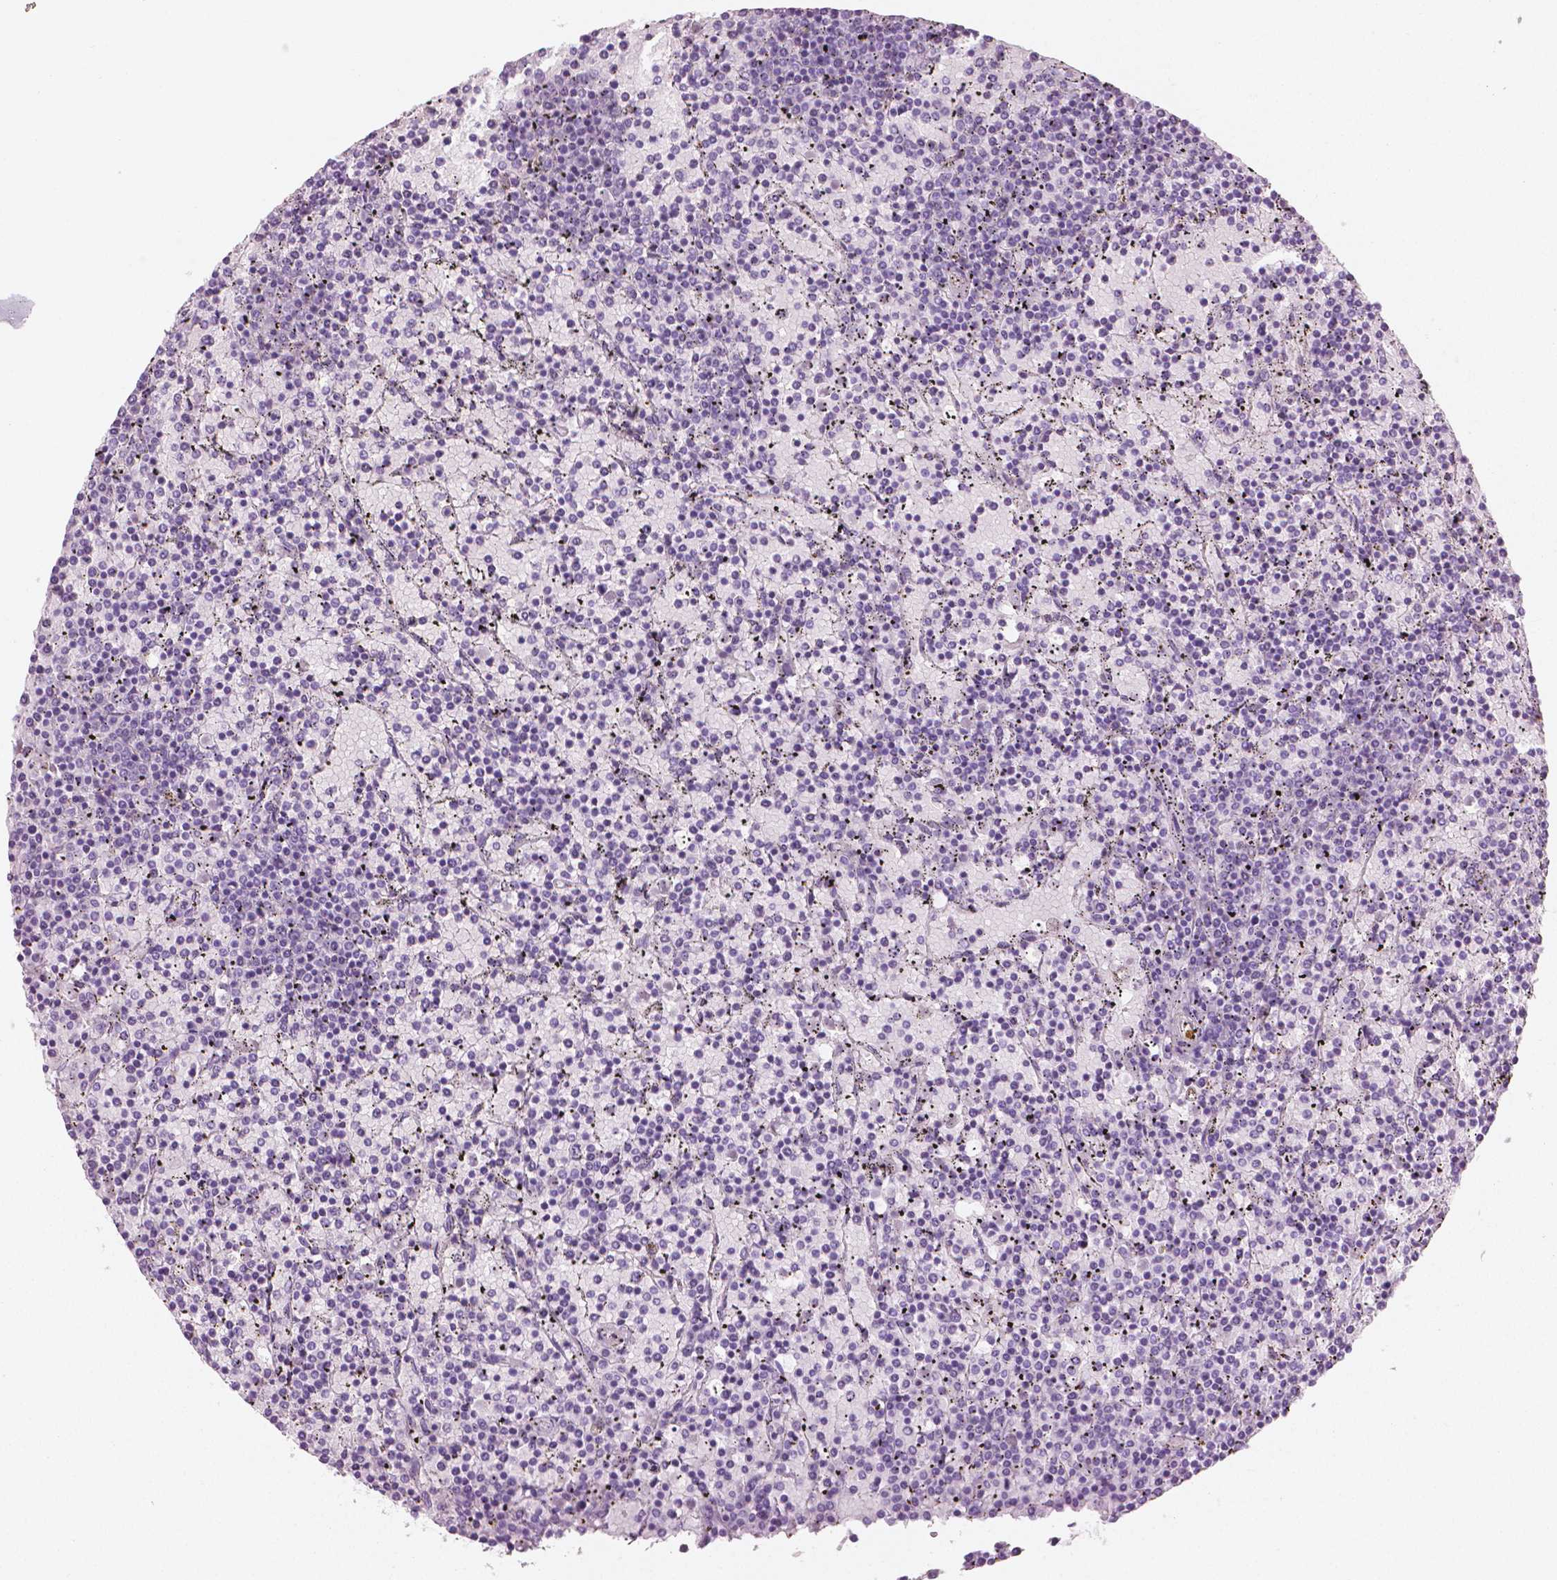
{"staining": {"intensity": "negative", "quantity": "none", "location": "none"}, "tissue": "lymphoma", "cell_type": "Tumor cells", "image_type": "cancer", "snomed": [{"axis": "morphology", "description": "Malignant lymphoma, non-Hodgkin's type, Low grade"}, {"axis": "topography", "description": "Spleen"}], "caption": "The immunohistochemistry image has no significant positivity in tumor cells of low-grade malignant lymphoma, non-Hodgkin's type tissue. Brightfield microscopy of immunohistochemistry (IHC) stained with DAB (3,3'-diaminobenzidine) (brown) and hematoxylin (blue), captured at high magnification.", "gene": "PLIN4", "patient": {"sex": "female", "age": 77}}